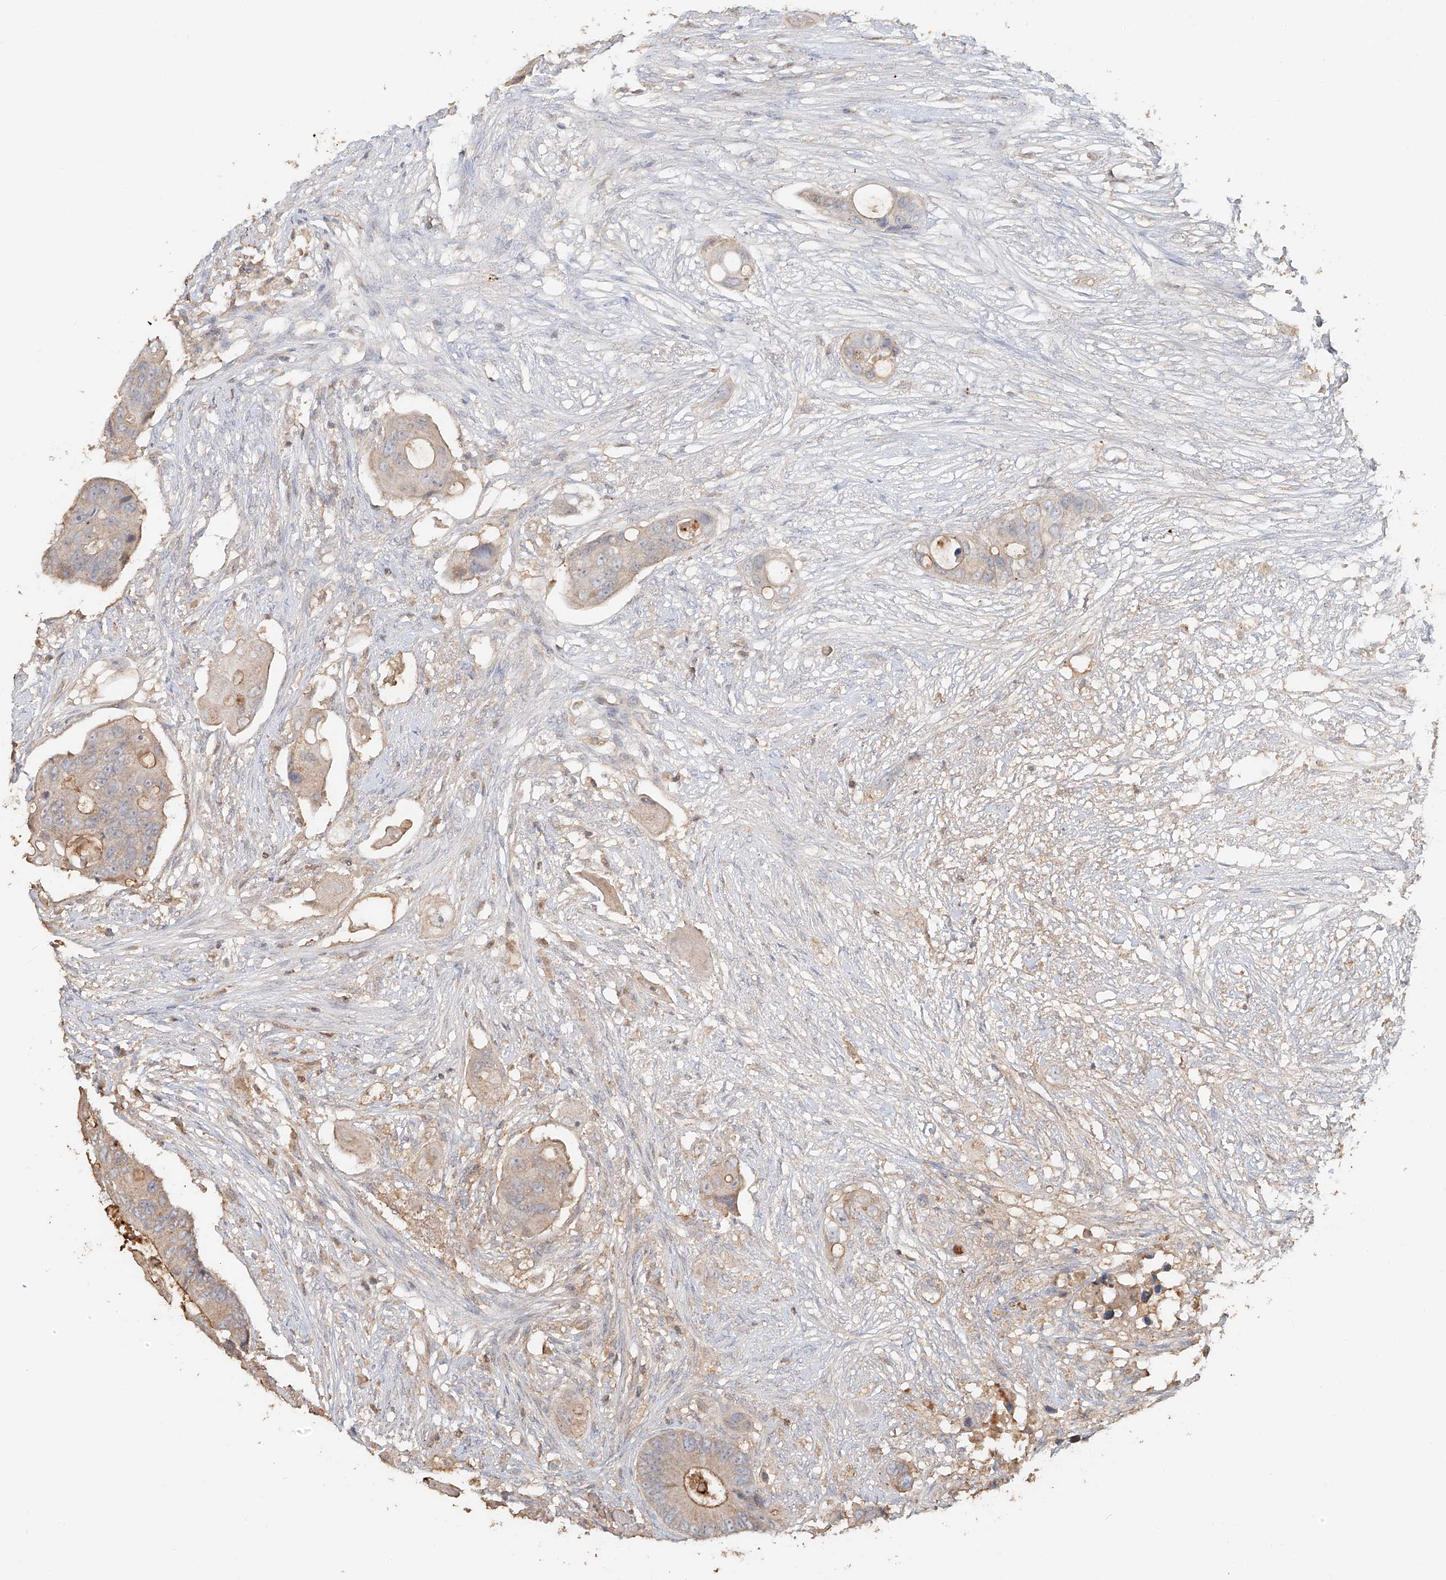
{"staining": {"intensity": "moderate", "quantity": "<25%", "location": "cytoplasmic/membranous"}, "tissue": "colorectal cancer", "cell_type": "Tumor cells", "image_type": "cancer", "snomed": [{"axis": "morphology", "description": "Adenocarcinoma, NOS"}, {"axis": "topography", "description": "Colon"}], "caption": "Colorectal cancer was stained to show a protein in brown. There is low levels of moderate cytoplasmic/membranous positivity in approximately <25% of tumor cells.", "gene": "NPHS1", "patient": {"sex": "female", "age": 57}}